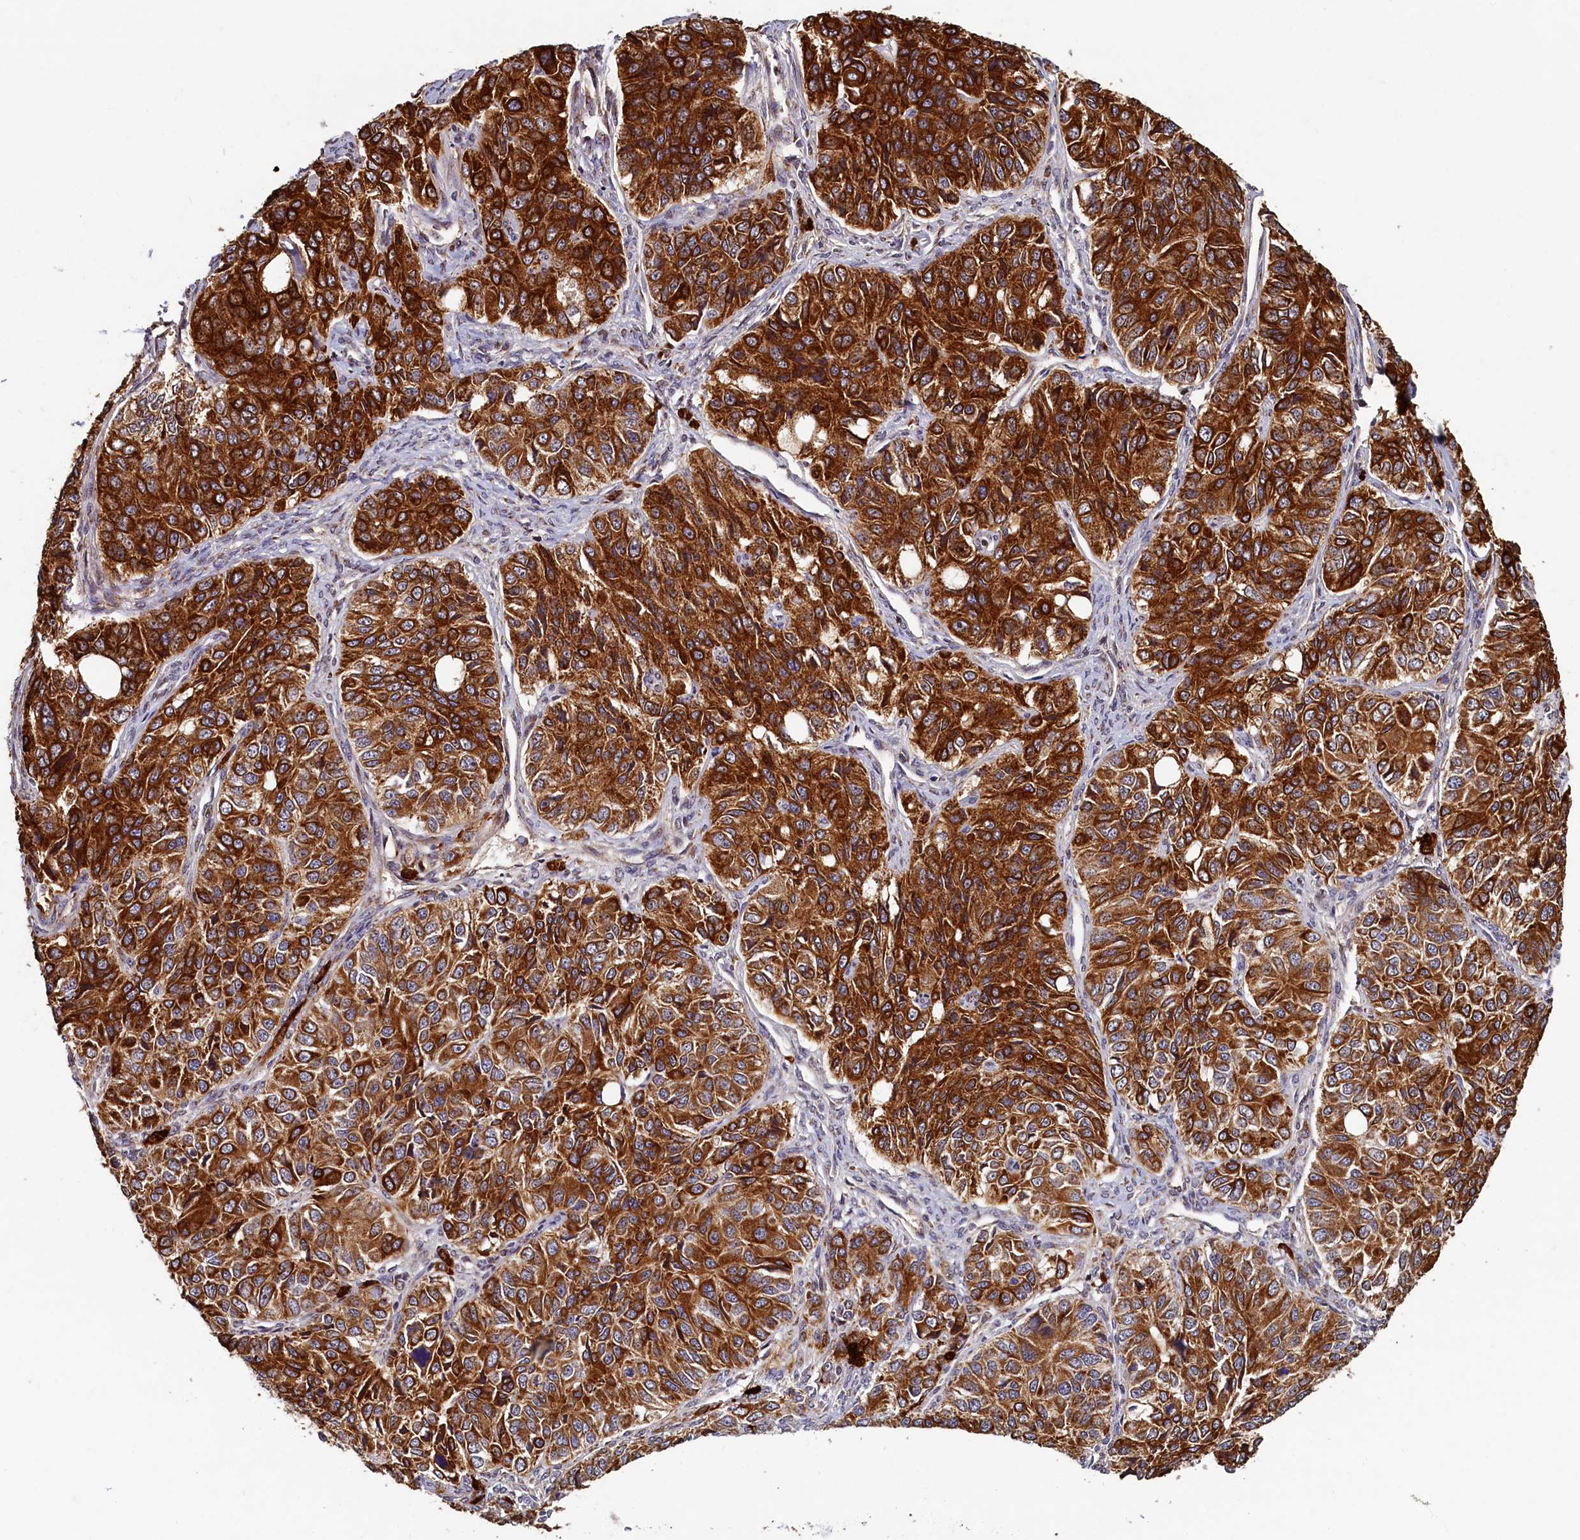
{"staining": {"intensity": "strong", "quantity": ">75%", "location": "cytoplasmic/membranous"}, "tissue": "ovarian cancer", "cell_type": "Tumor cells", "image_type": "cancer", "snomed": [{"axis": "morphology", "description": "Carcinoma, endometroid"}, {"axis": "topography", "description": "Ovary"}], "caption": "Immunohistochemistry histopathology image of neoplastic tissue: human endometroid carcinoma (ovarian) stained using immunohistochemistry (IHC) reveals high levels of strong protein expression localized specifically in the cytoplasmic/membranous of tumor cells, appearing as a cytoplasmic/membranous brown color.", "gene": "NCKAP5L", "patient": {"sex": "female", "age": 51}}